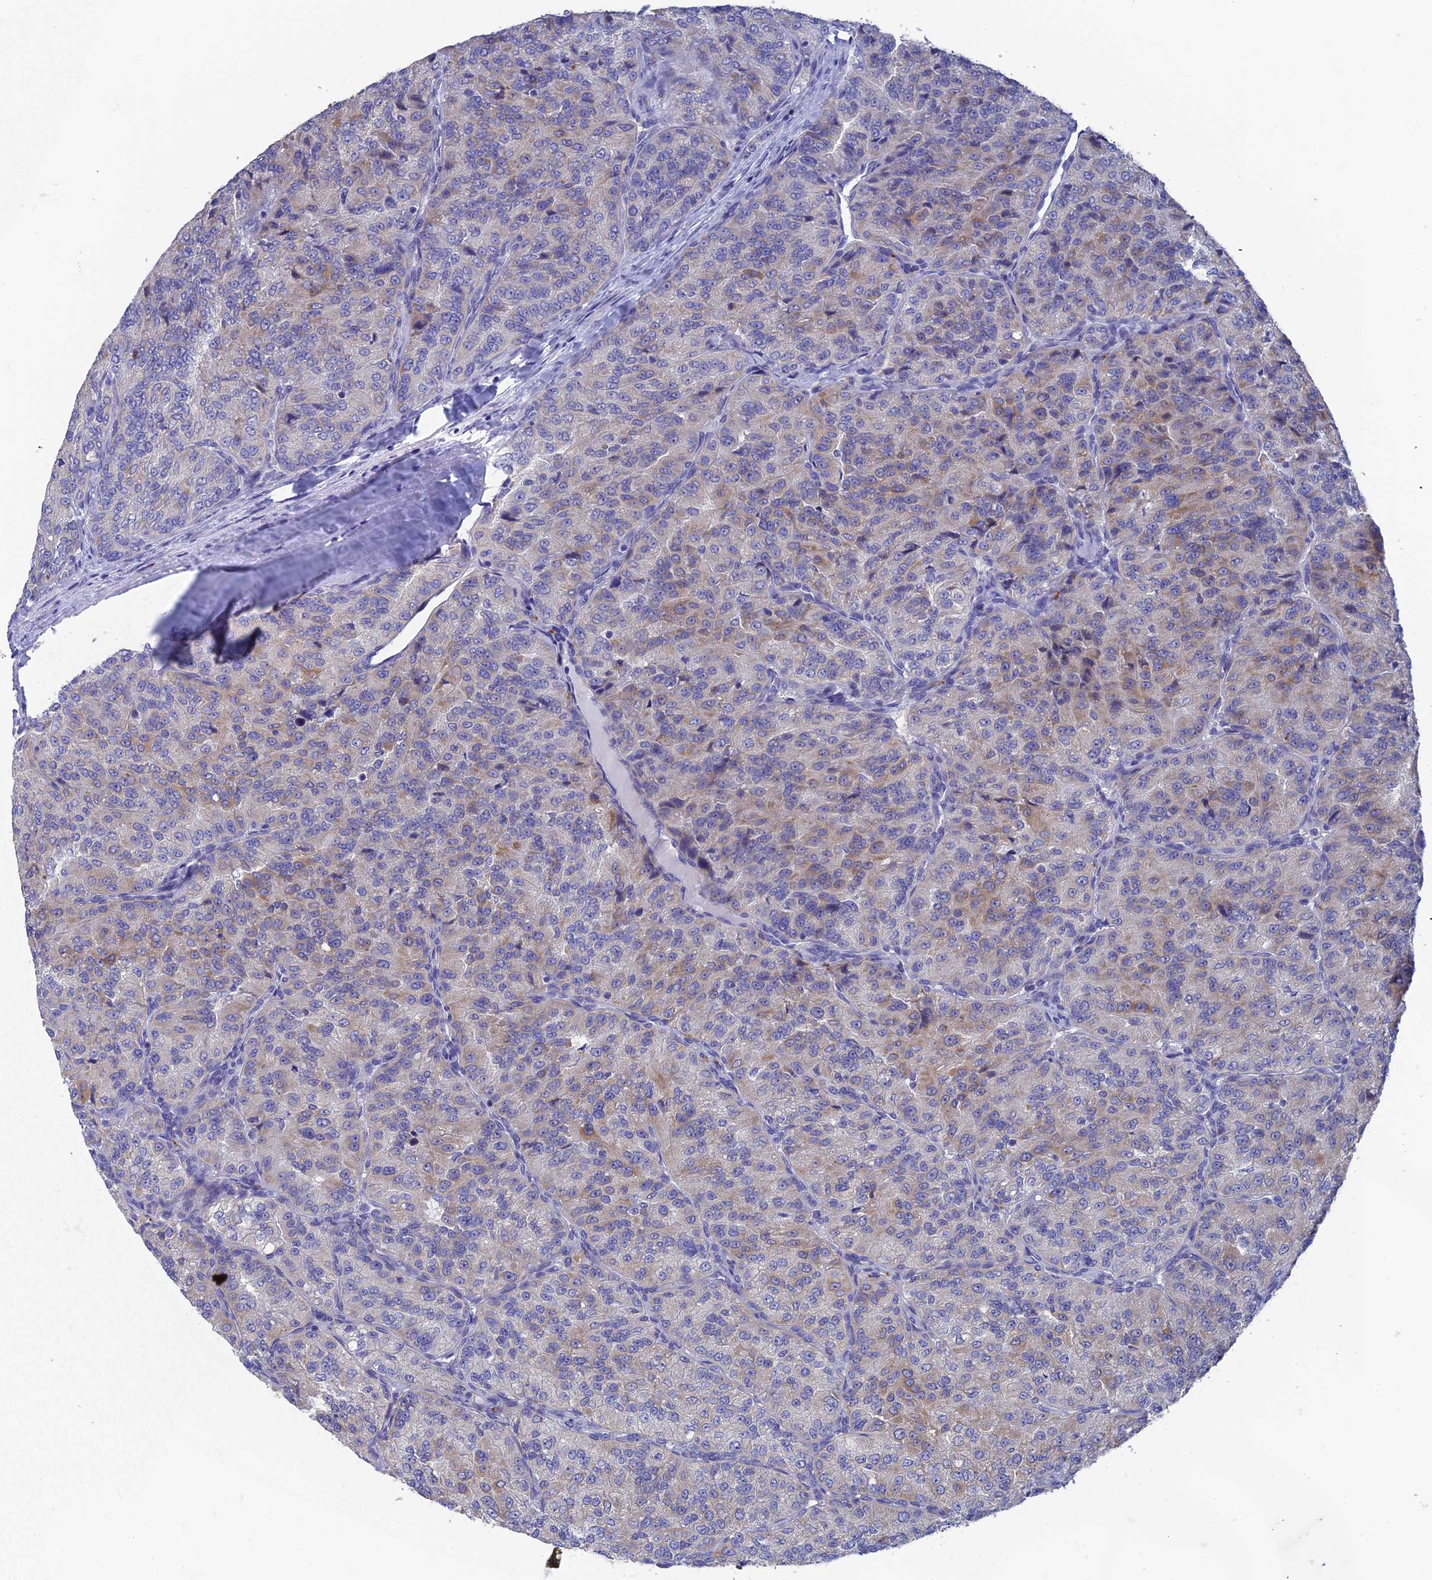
{"staining": {"intensity": "weak", "quantity": "25%-75%", "location": "cytoplasmic/membranous"}, "tissue": "renal cancer", "cell_type": "Tumor cells", "image_type": "cancer", "snomed": [{"axis": "morphology", "description": "Adenocarcinoma, NOS"}, {"axis": "topography", "description": "Kidney"}], "caption": "This is an image of immunohistochemistry staining of adenocarcinoma (renal), which shows weak expression in the cytoplasmic/membranous of tumor cells.", "gene": "AK4", "patient": {"sex": "female", "age": 63}}